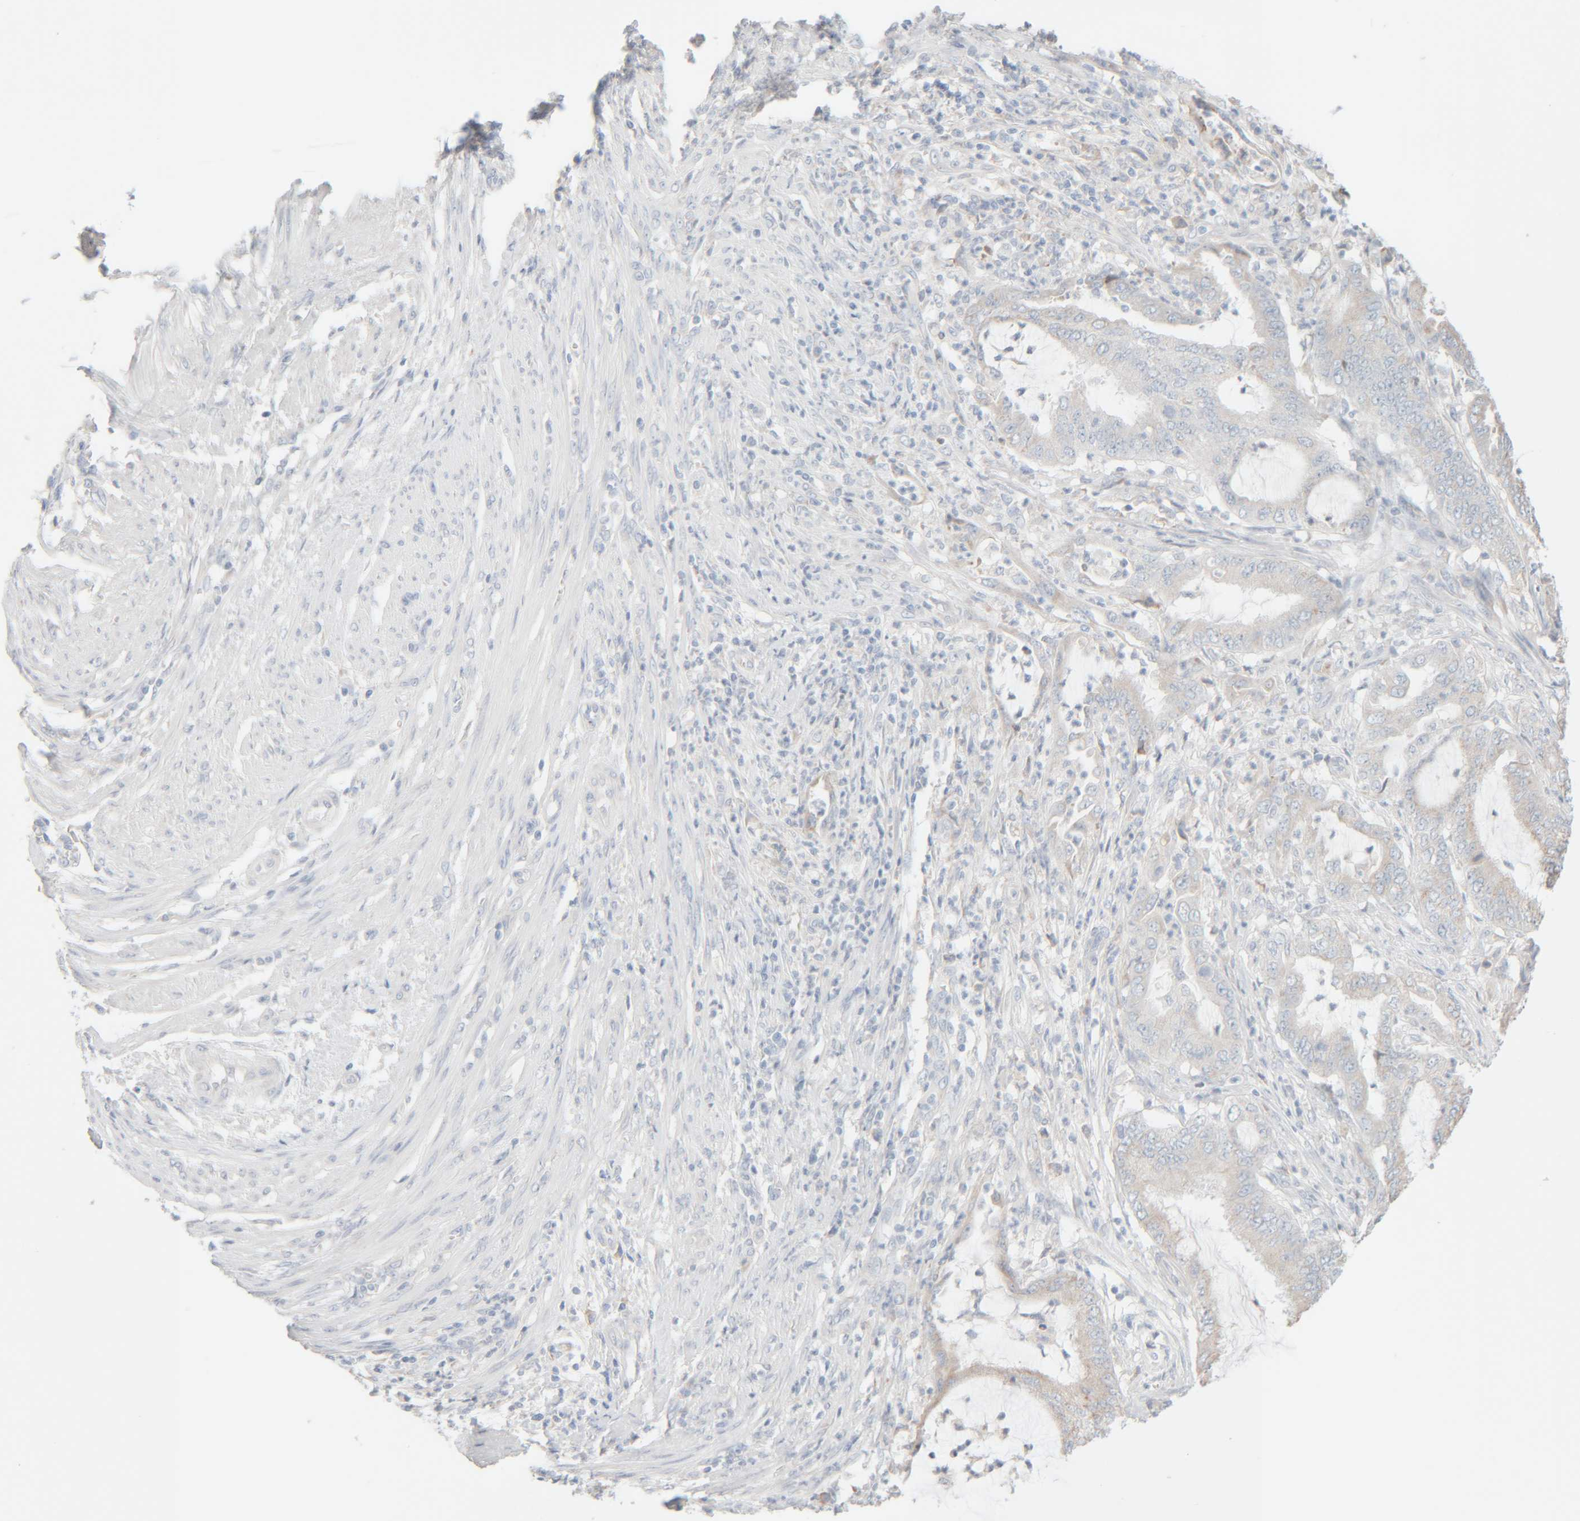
{"staining": {"intensity": "negative", "quantity": "none", "location": "none"}, "tissue": "endometrial cancer", "cell_type": "Tumor cells", "image_type": "cancer", "snomed": [{"axis": "morphology", "description": "Adenocarcinoma, NOS"}, {"axis": "topography", "description": "Endometrium"}], "caption": "Tumor cells show no significant protein positivity in endometrial cancer (adenocarcinoma).", "gene": "RIDA", "patient": {"sex": "female", "age": 51}}